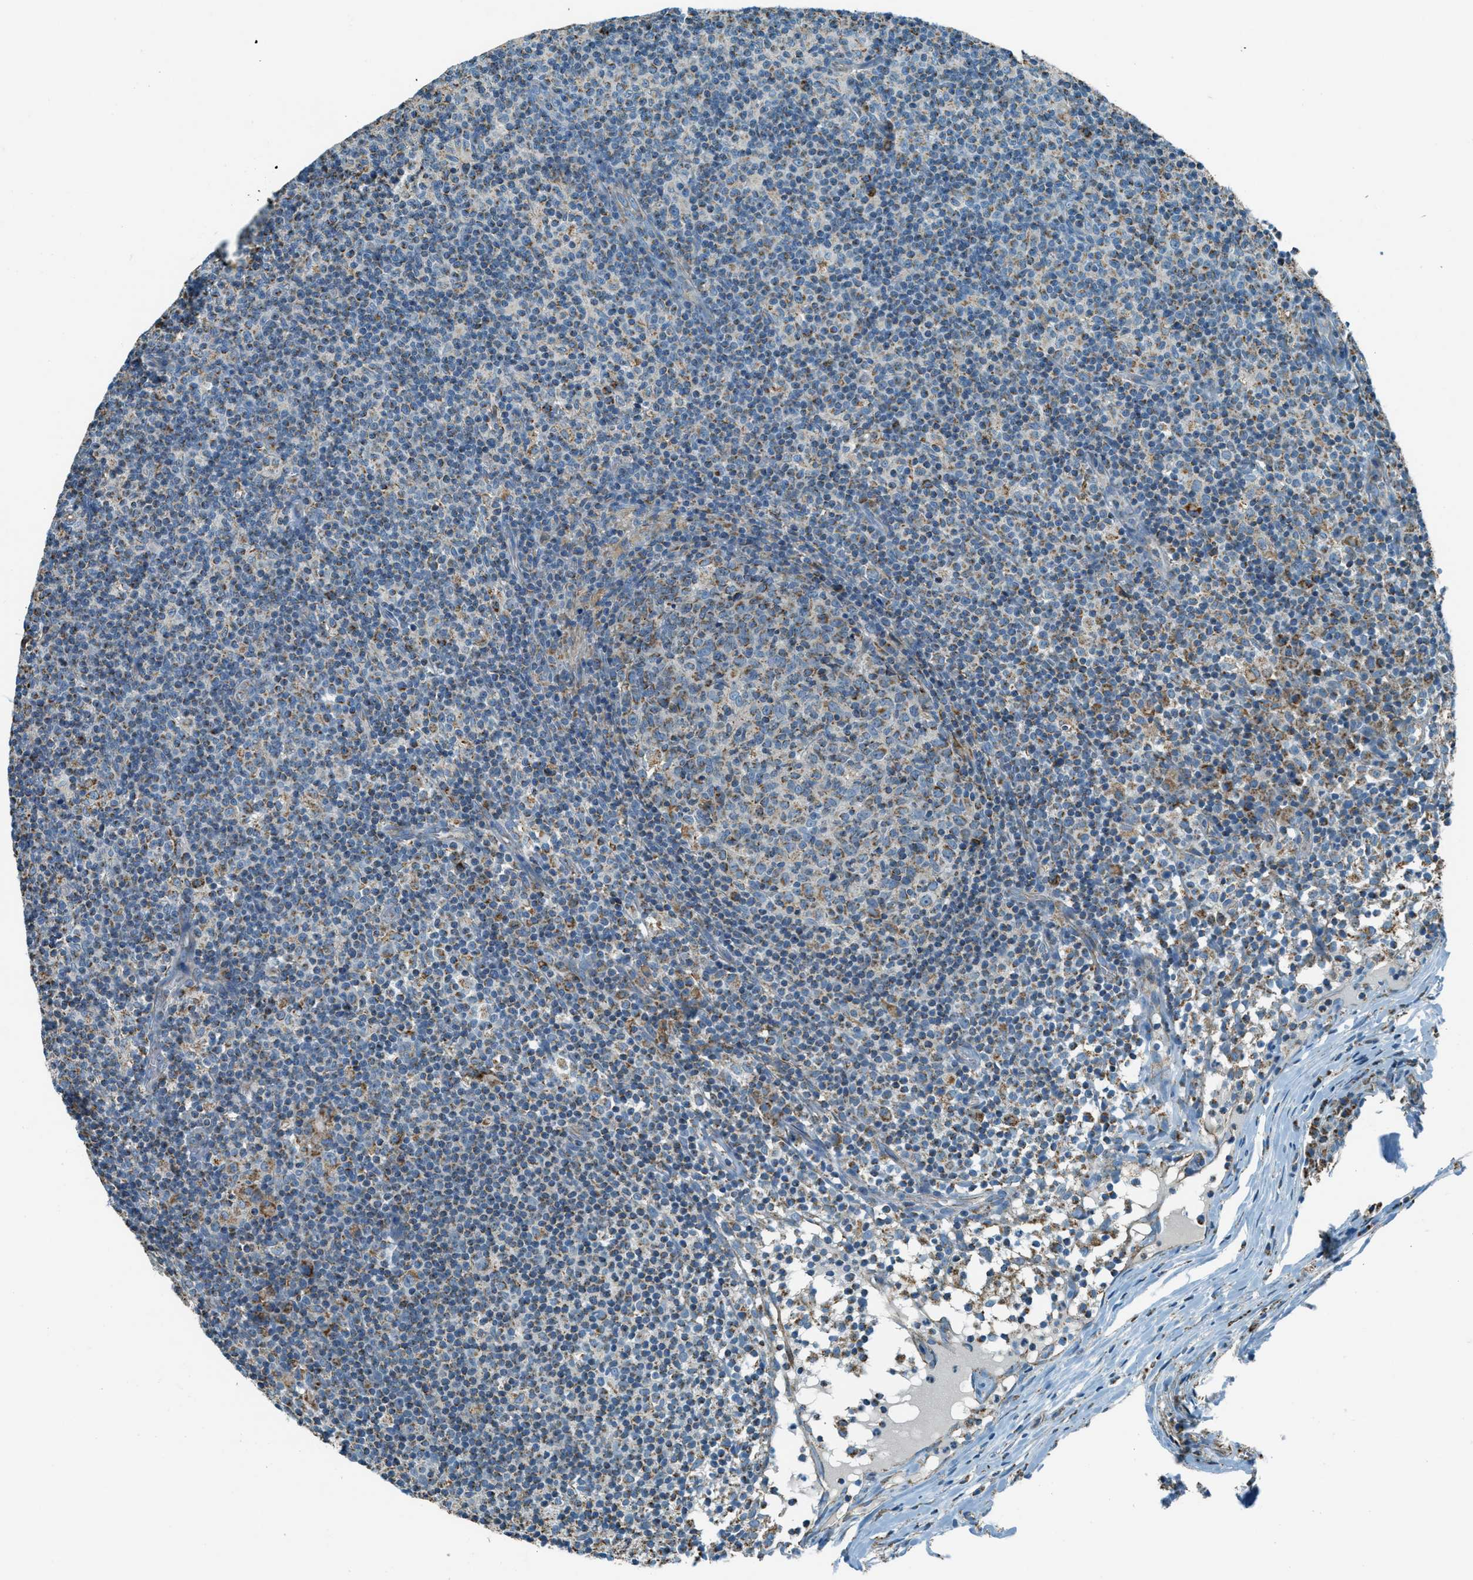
{"staining": {"intensity": "weak", "quantity": "<25%", "location": "cytoplasmic/membranous"}, "tissue": "lymph node", "cell_type": "Germinal center cells", "image_type": "normal", "snomed": [{"axis": "morphology", "description": "Normal tissue, NOS"}, {"axis": "morphology", "description": "Inflammation, NOS"}, {"axis": "topography", "description": "Lymph node"}], "caption": "This is an IHC photomicrograph of benign lymph node. There is no expression in germinal center cells.", "gene": "CHST15", "patient": {"sex": "male", "age": 55}}